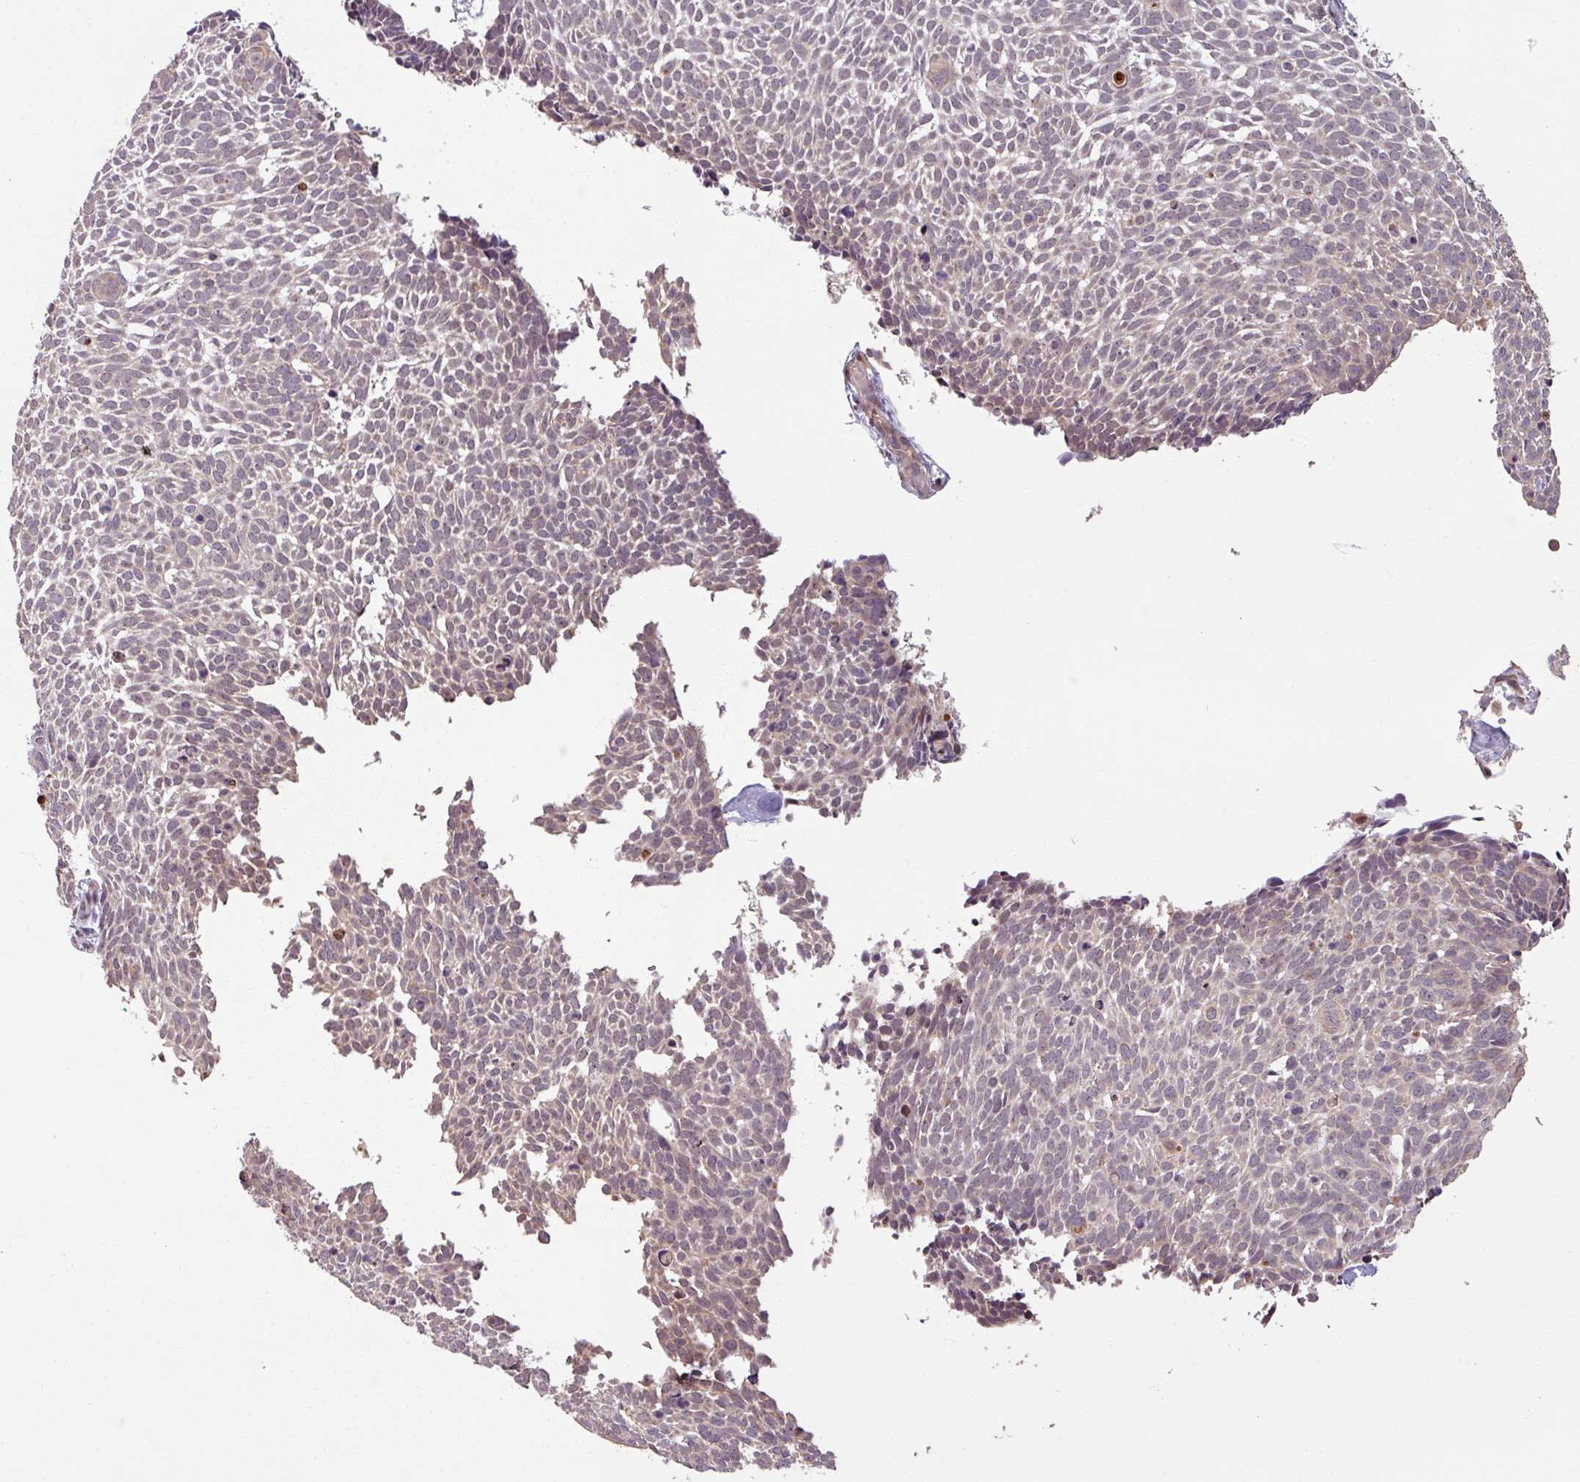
{"staining": {"intensity": "weak", "quantity": "<25%", "location": "cytoplasmic/membranous"}, "tissue": "skin cancer", "cell_type": "Tumor cells", "image_type": "cancer", "snomed": [{"axis": "morphology", "description": "Basal cell carcinoma"}, {"axis": "topography", "description": "Skin"}], "caption": "A histopathology image of skin cancer stained for a protein exhibits no brown staining in tumor cells.", "gene": "OR6B1", "patient": {"sex": "male", "age": 61}}